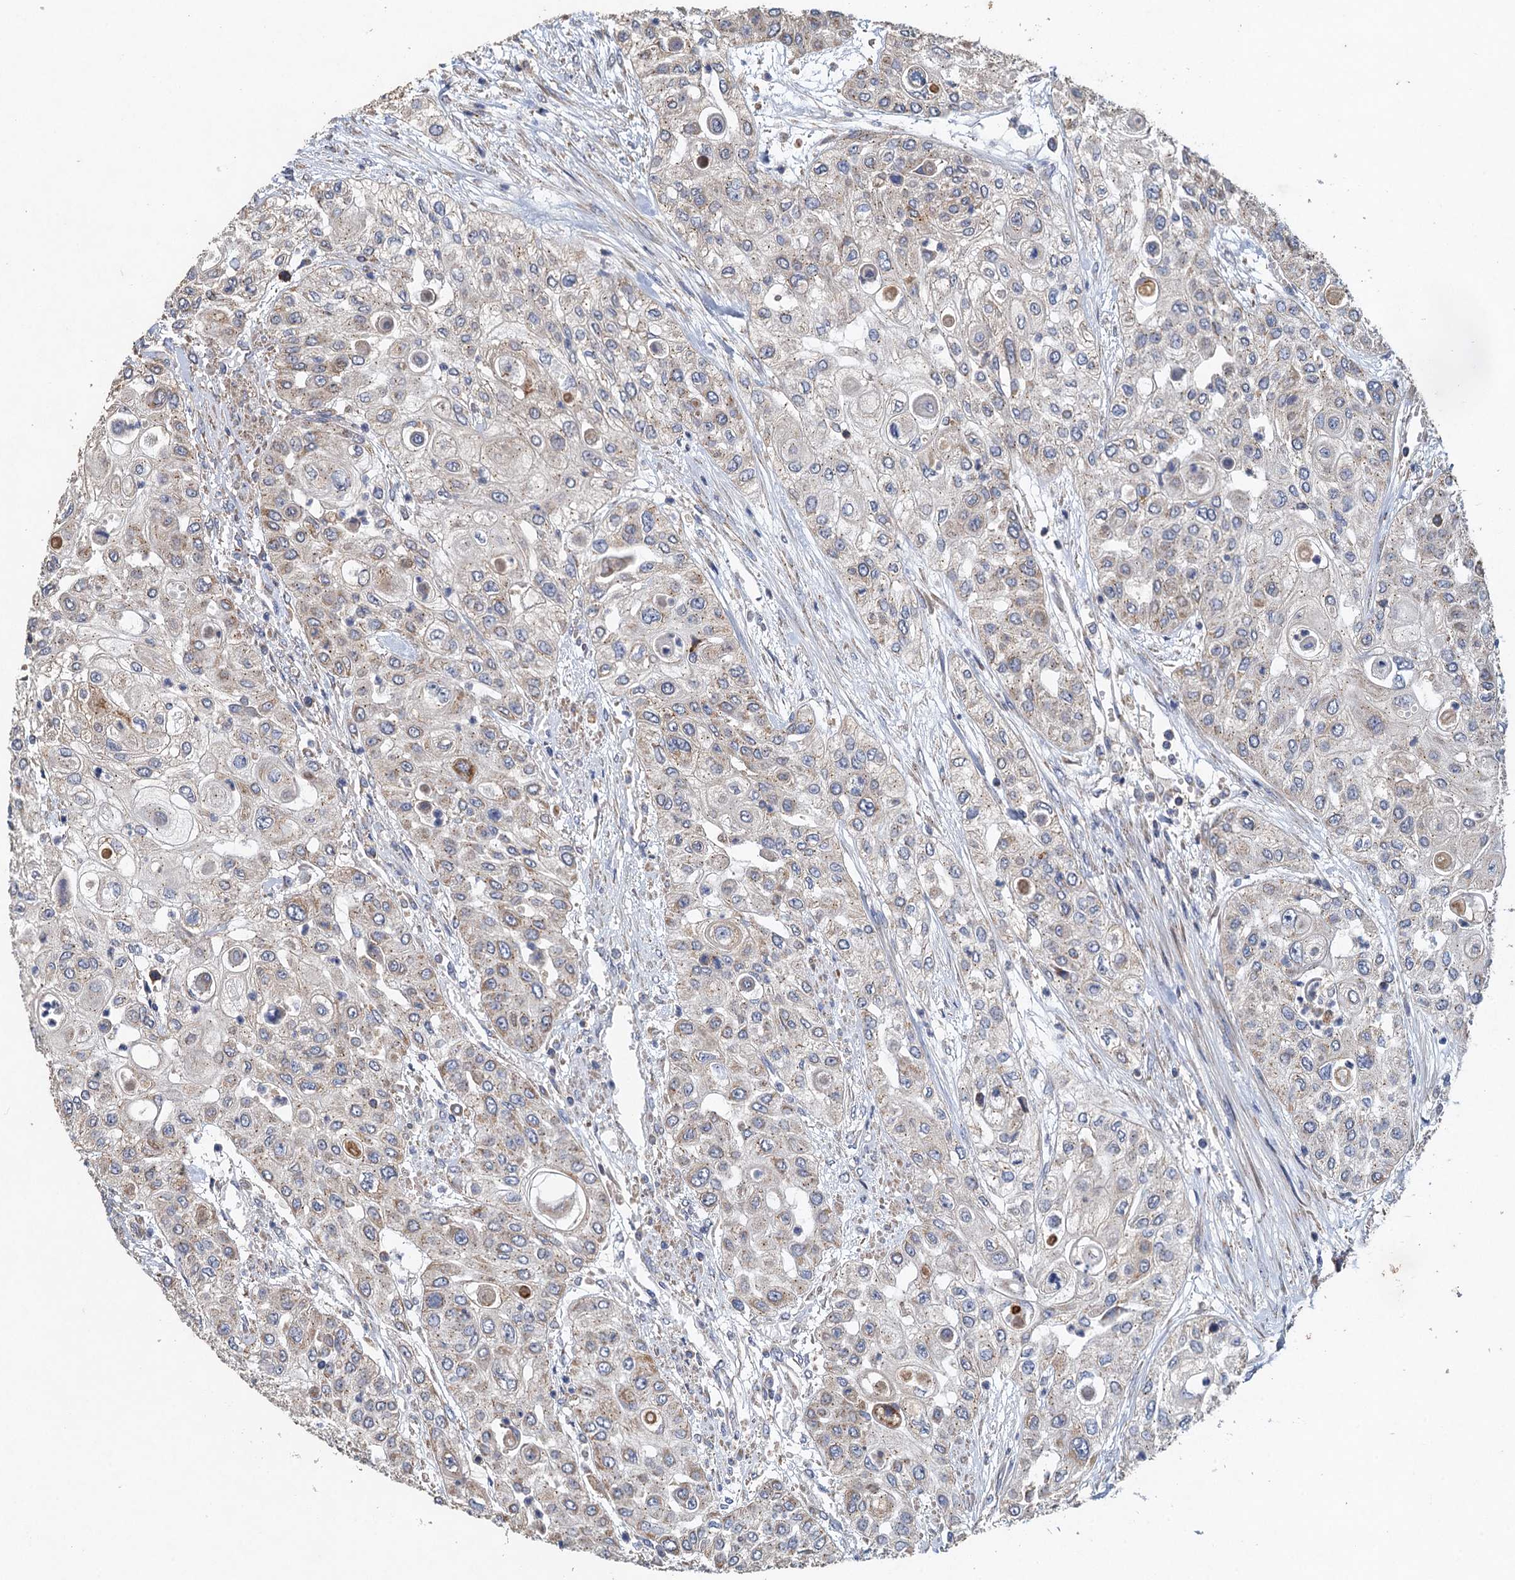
{"staining": {"intensity": "weak", "quantity": "25%-75%", "location": "cytoplasmic/membranous"}, "tissue": "urothelial cancer", "cell_type": "Tumor cells", "image_type": "cancer", "snomed": [{"axis": "morphology", "description": "Urothelial carcinoma, High grade"}, {"axis": "topography", "description": "Urinary bladder"}], "caption": "Tumor cells exhibit low levels of weak cytoplasmic/membranous staining in approximately 25%-75% of cells in urothelial cancer. (DAB (3,3'-diaminobenzidine) IHC, brown staining for protein, blue staining for nuclei).", "gene": "BCS1L", "patient": {"sex": "female", "age": 79}}